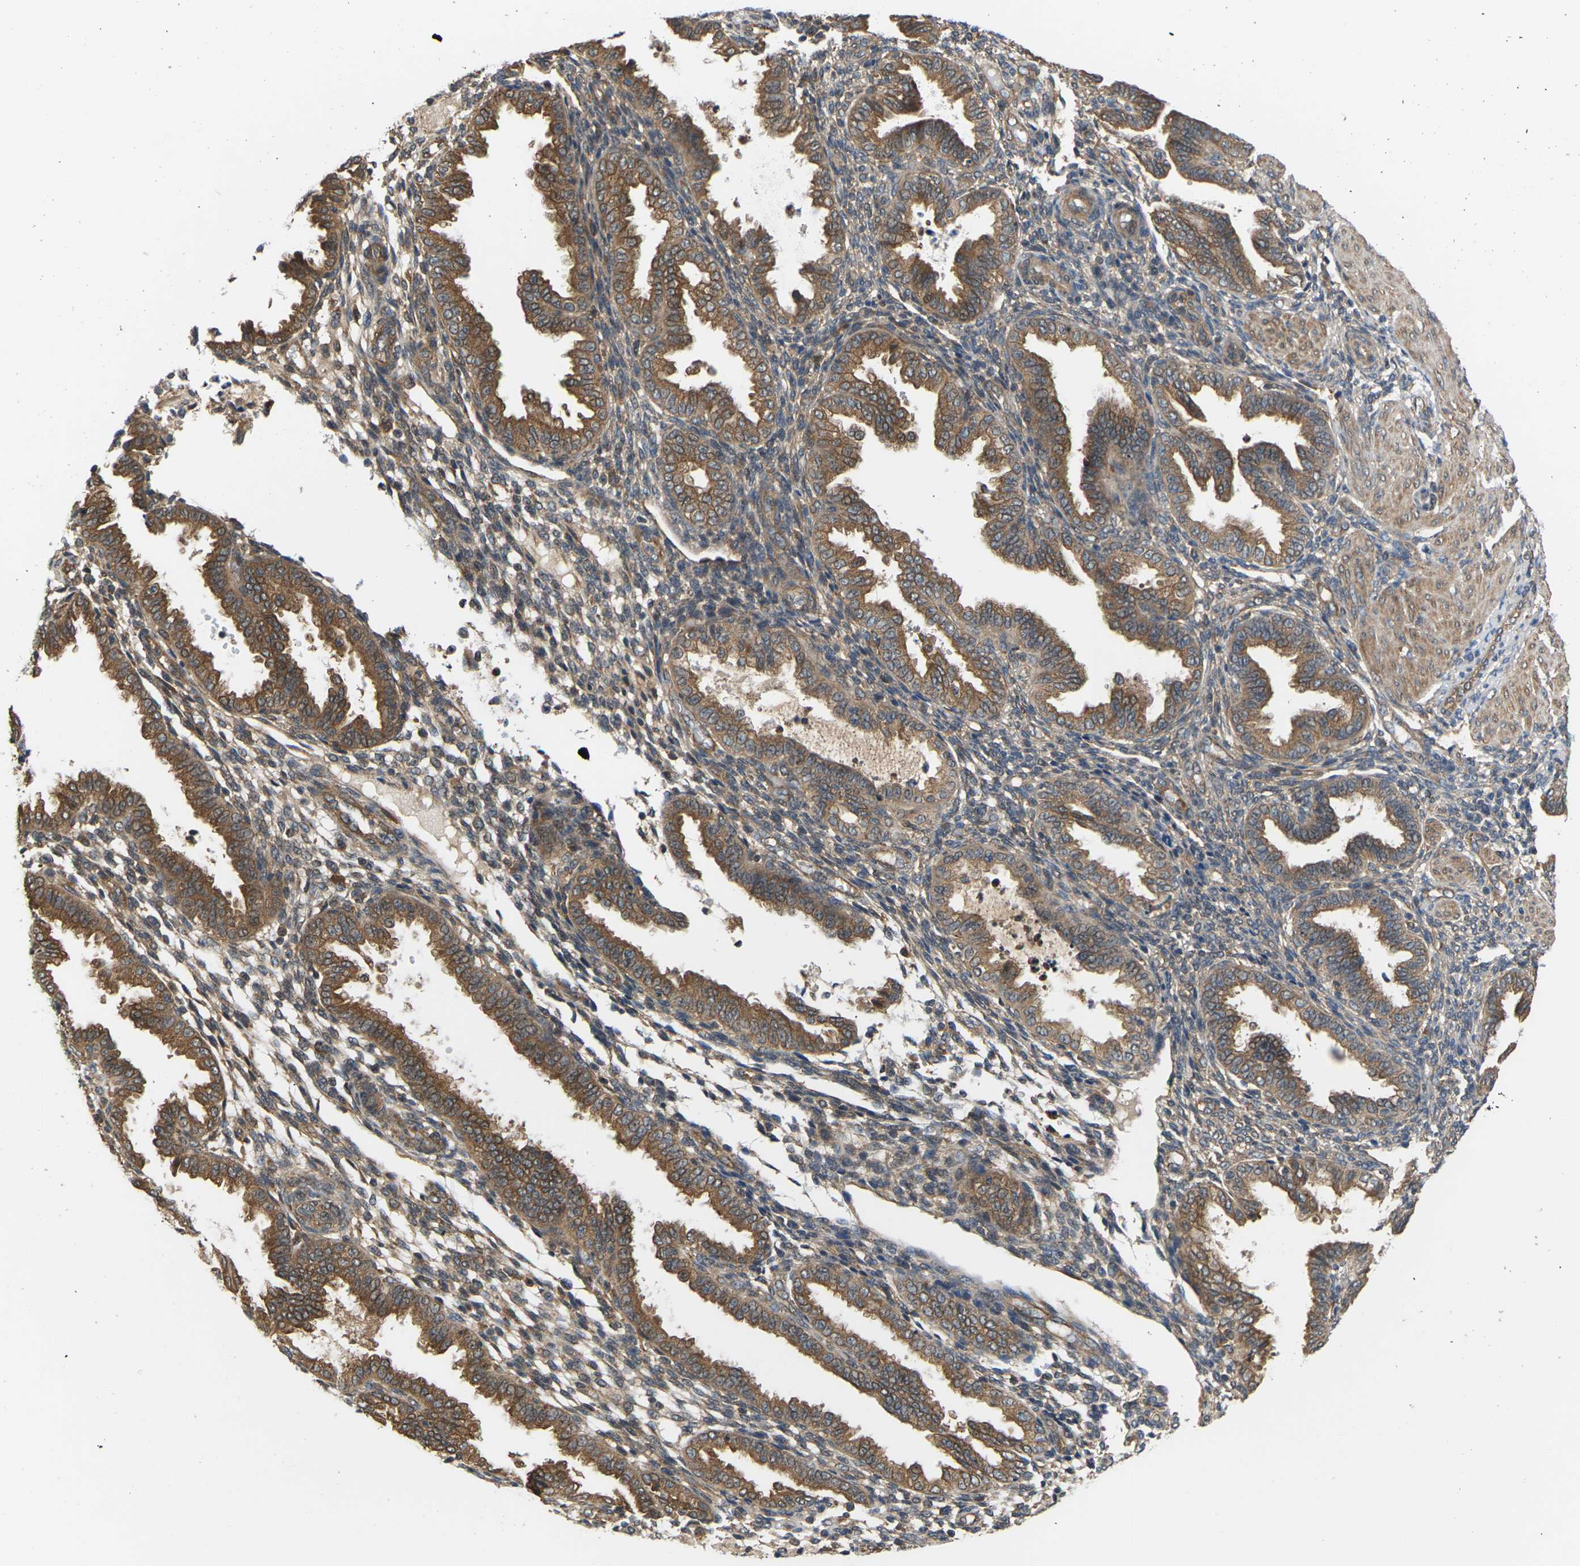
{"staining": {"intensity": "moderate", "quantity": ">75%", "location": "cytoplasmic/membranous"}, "tissue": "endometrium", "cell_type": "Cells in endometrial stroma", "image_type": "normal", "snomed": [{"axis": "morphology", "description": "Normal tissue, NOS"}, {"axis": "topography", "description": "Endometrium"}], "caption": "Benign endometrium reveals moderate cytoplasmic/membranous positivity in about >75% of cells in endometrial stroma.", "gene": "NRAS", "patient": {"sex": "female", "age": 33}}